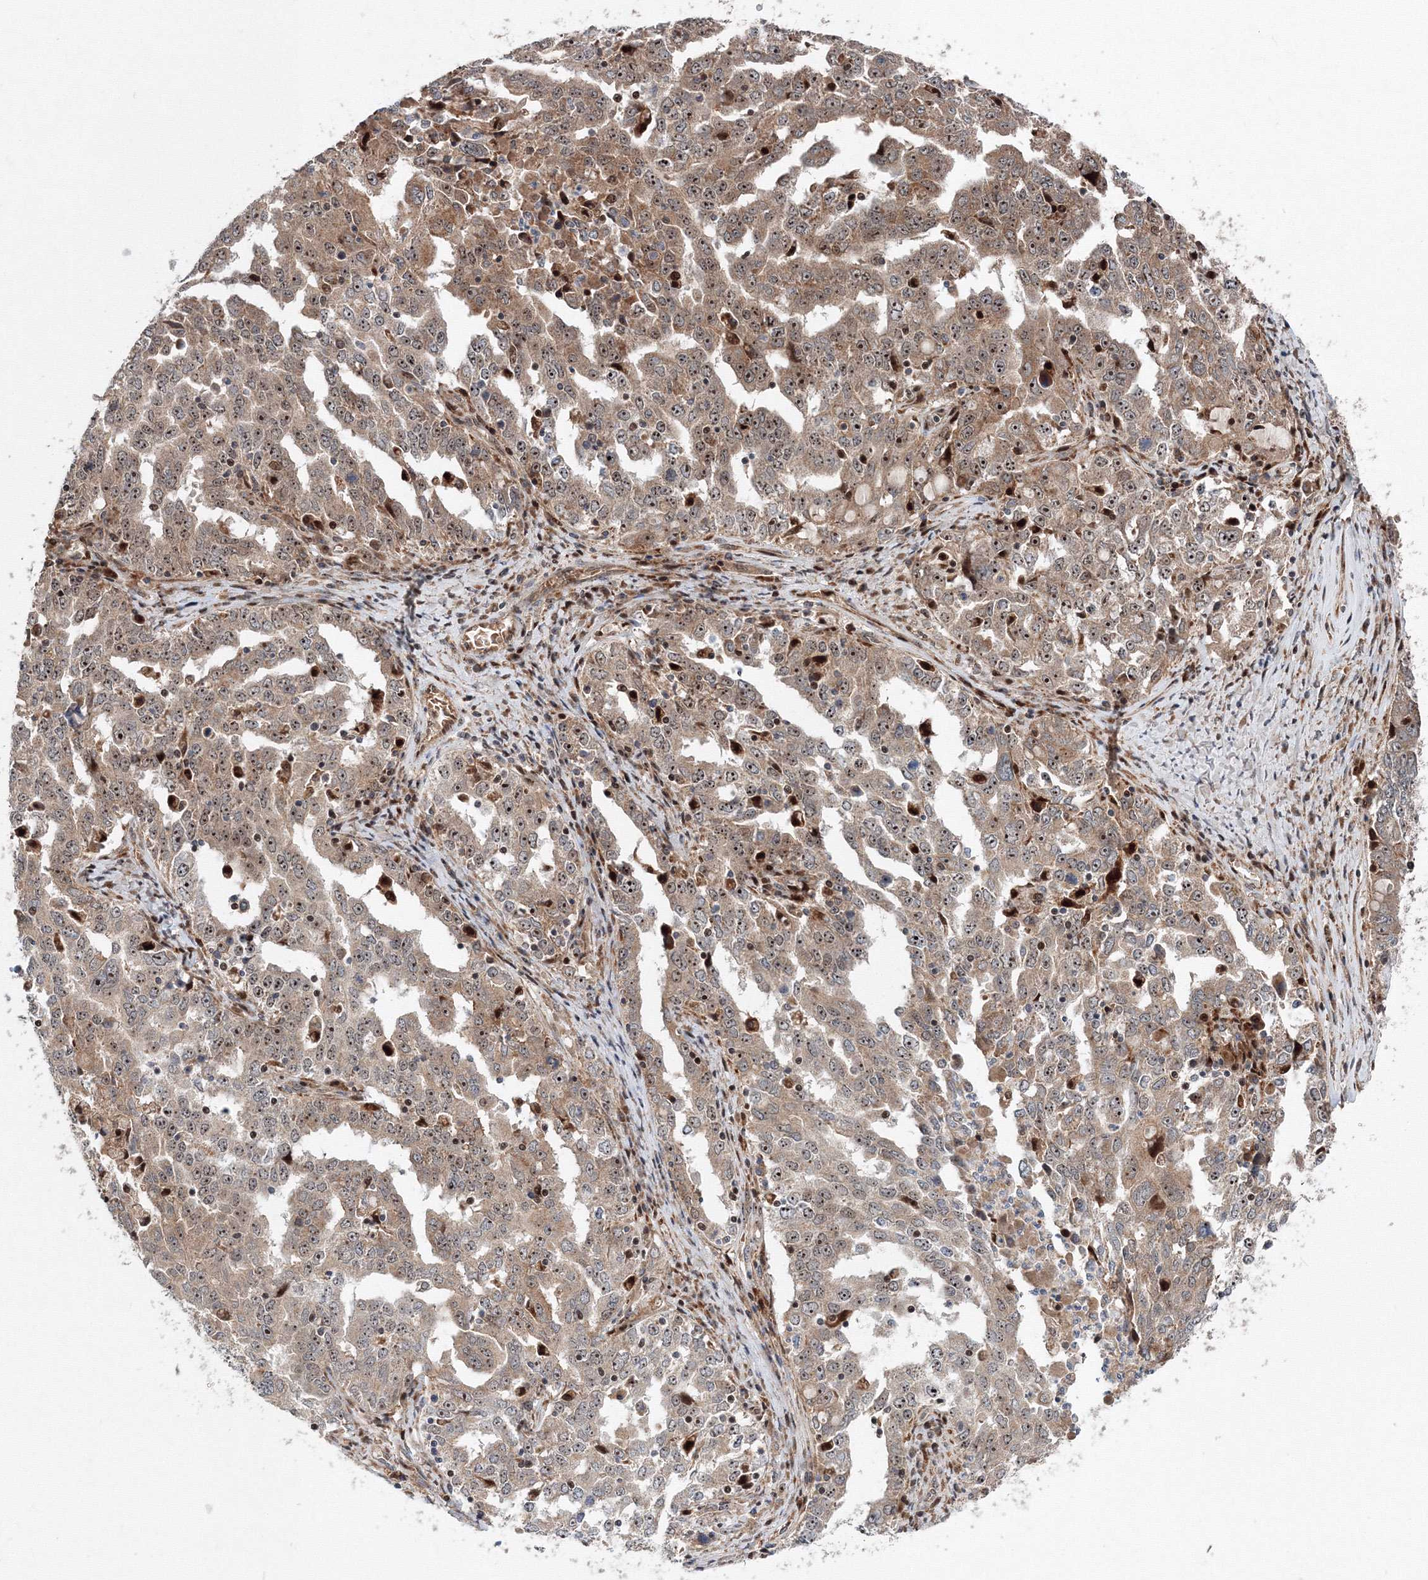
{"staining": {"intensity": "moderate", "quantity": ">75%", "location": "cytoplasmic/membranous,nuclear"}, "tissue": "ovarian cancer", "cell_type": "Tumor cells", "image_type": "cancer", "snomed": [{"axis": "morphology", "description": "Carcinoma, endometroid"}, {"axis": "topography", "description": "Ovary"}], "caption": "A photomicrograph of ovarian endometroid carcinoma stained for a protein demonstrates moderate cytoplasmic/membranous and nuclear brown staining in tumor cells.", "gene": "ANKAR", "patient": {"sex": "female", "age": 62}}